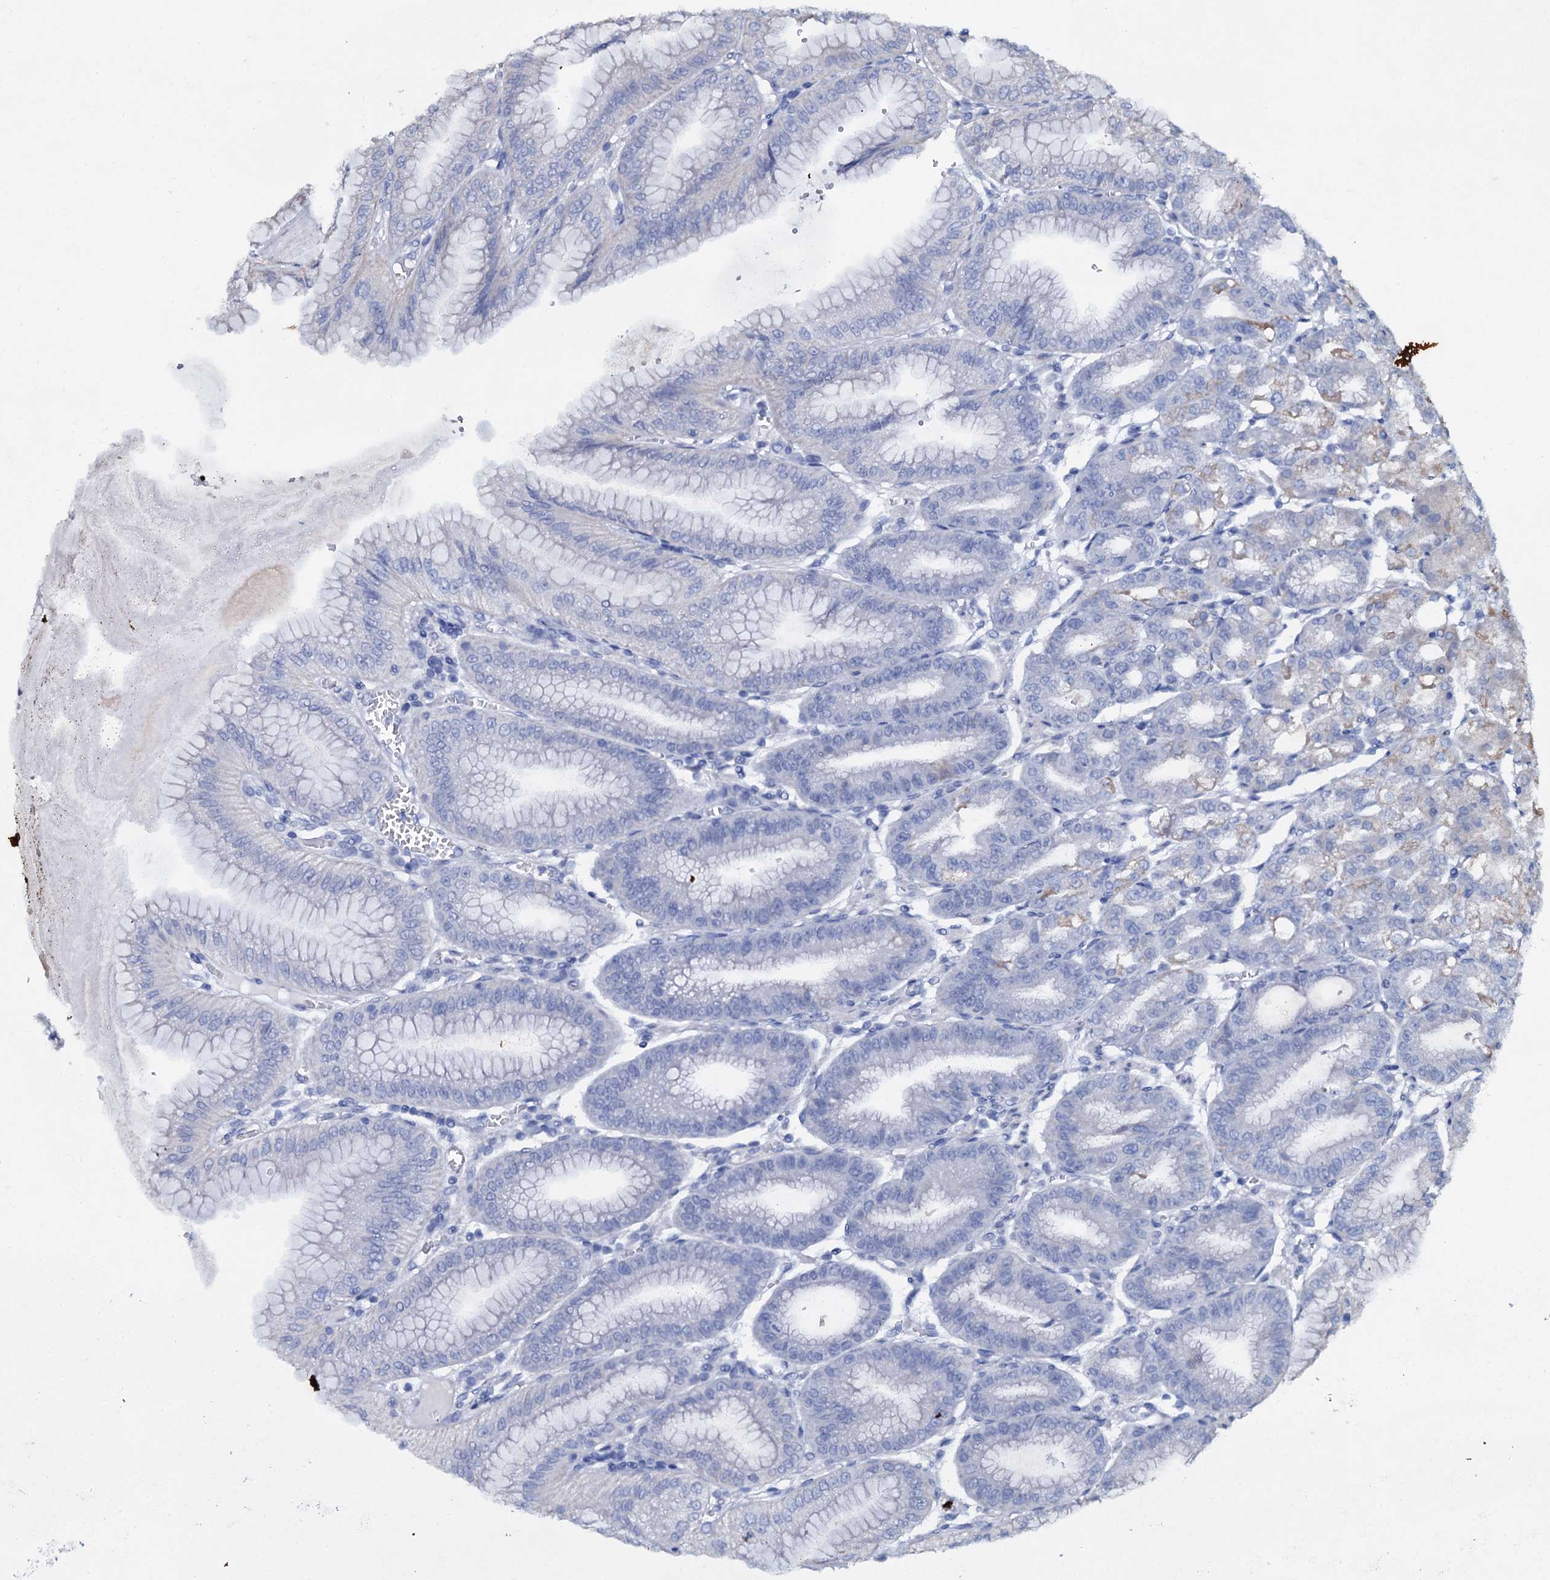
{"staining": {"intensity": "weak", "quantity": "25%-75%", "location": "cytoplasmic/membranous"}, "tissue": "stomach", "cell_type": "Glandular cells", "image_type": "normal", "snomed": [{"axis": "morphology", "description": "Normal tissue, NOS"}, {"axis": "topography", "description": "Stomach, lower"}], "caption": "Immunohistochemical staining of unremarkable human stomach shows weak cytoplasmic/membranous protein staining in approximately 25%-75% of glandular cells.", "gene": "SLC37A4", "patient": {"sex": "male", "age": 71}}